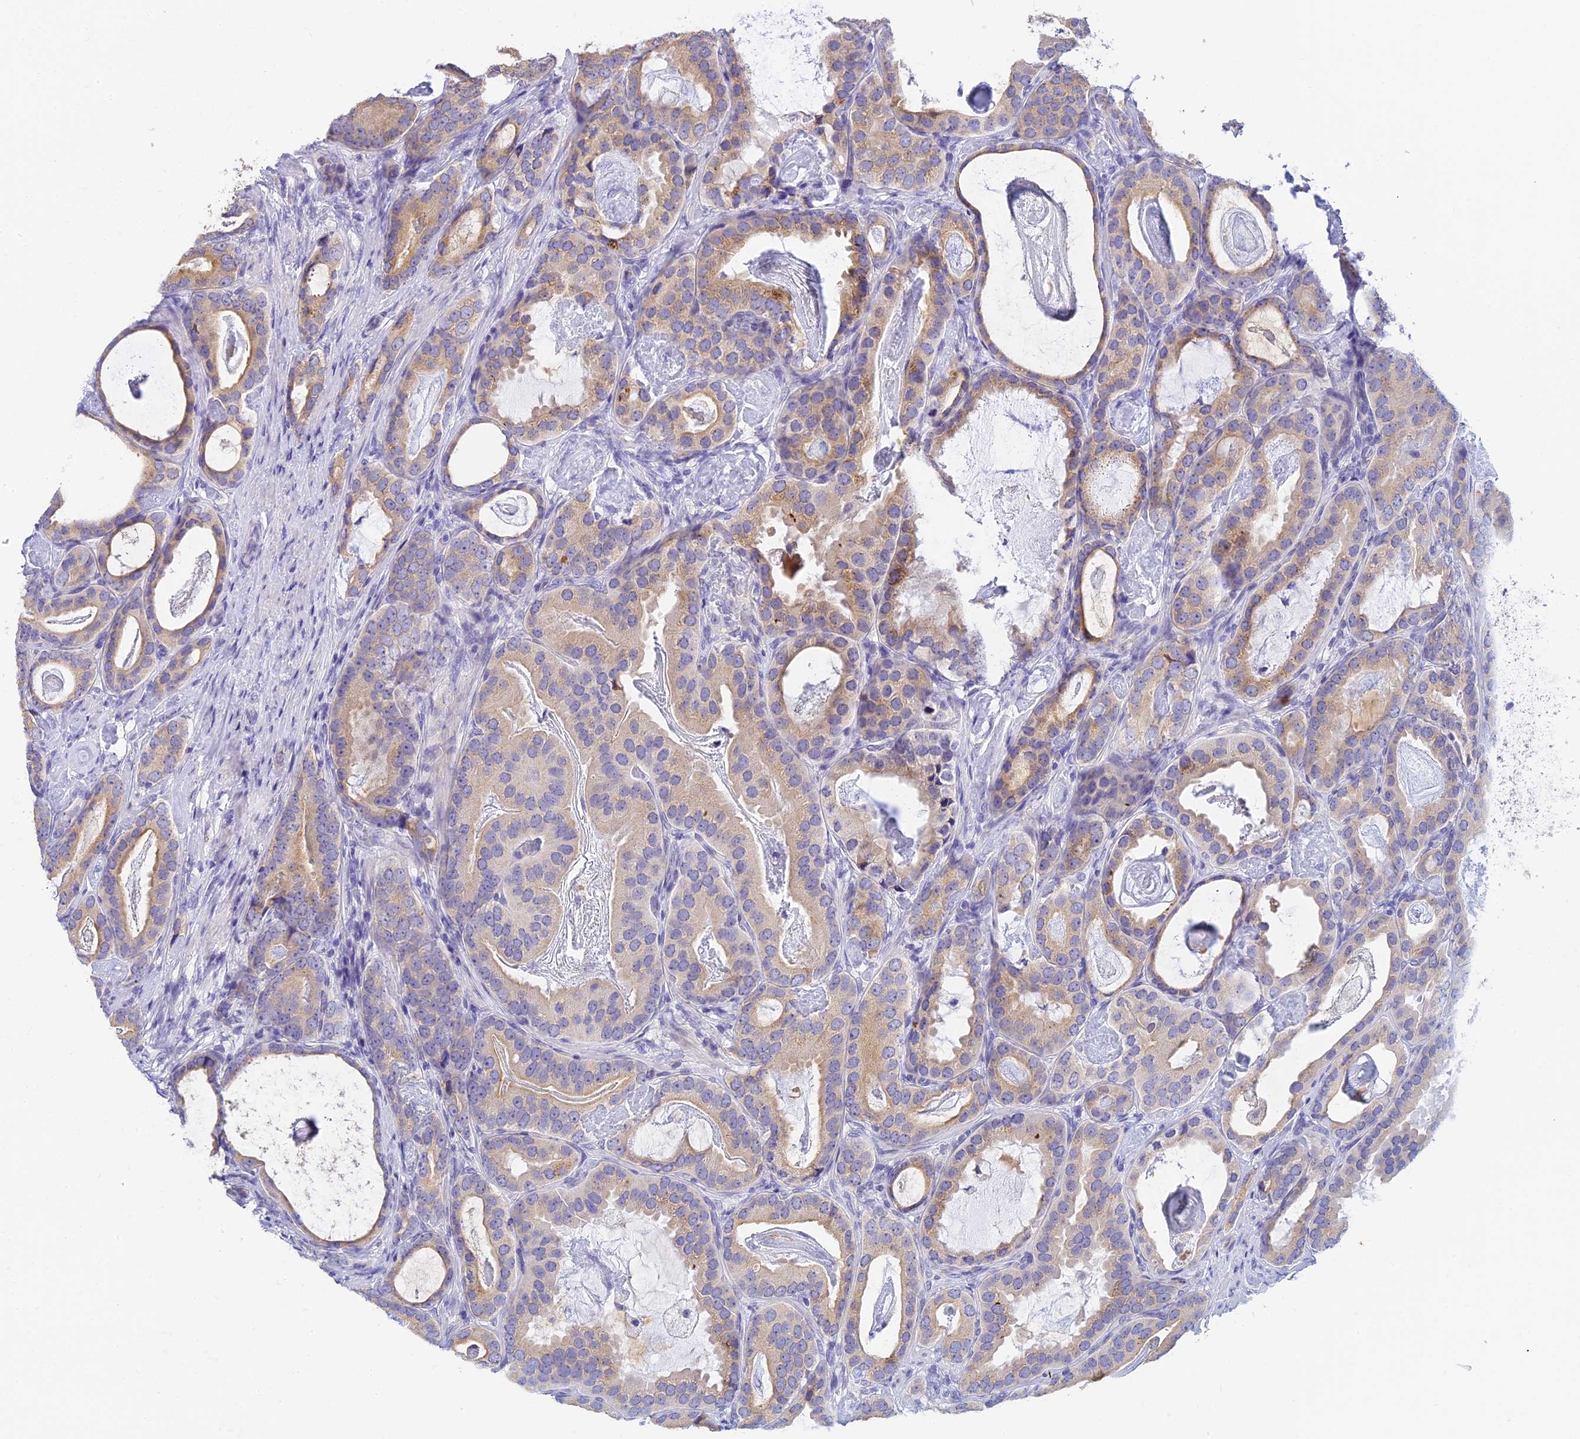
{"staining": {"intensity": "weak", "quantity": "25%-75%", "location": "cytoplasmic/membranous"}, "tissue": "prostate cancer", "cell_type": "Tumor cells", "image_type": "cancer", "snomed": [{"axis": "morphology", "description": "Adenocarcinoma, Low grade"}, {"axis": "topography", "description": "Prostate"}], "caption": "A brown stain highlights weak cytoplasmic/membranous positivity of a protein in prostate cancer (low-grade adenocarcinoma) tumor cells.", "gene": "INTS13", "patient": {"sex": "male", "age": 71}}